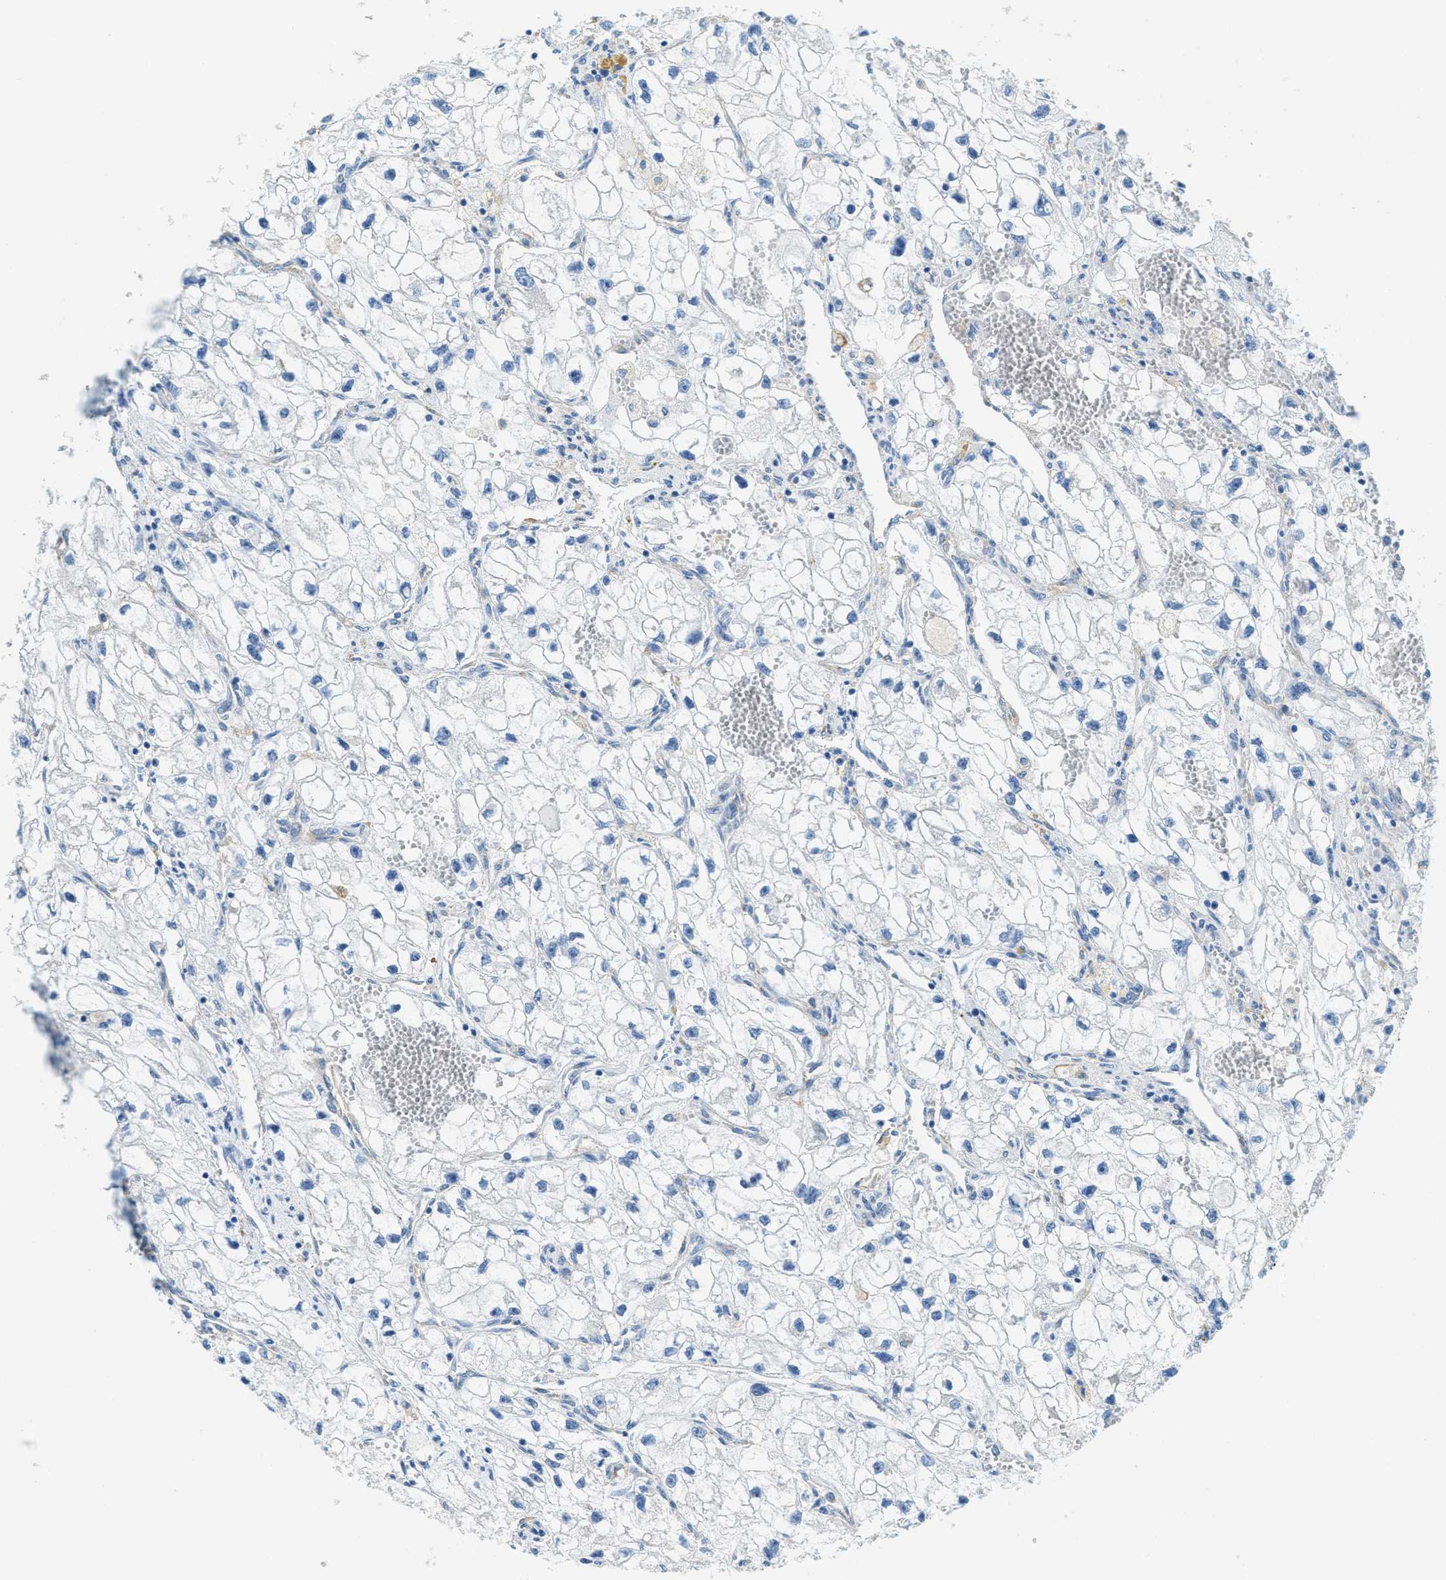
{"staining": {"intensity": "negative", "quantity": "none", "location": "none"}, "tissue": "renal cancer", "cell_type": "Tumor cells", "image_type": "cancer", "snomed": [{"axis": "morphology", "description": "Adenocarcinoma, NOS"}, {"axis": "topography", "description": "Kidney"}], "caption": "Immunohistochemistry histopathology image of human renal cancer (adenocarcinoma) stained for a protein (brown), which demonstrates no positivity in tumor cells.", "gene": "AP2B1", "patient": {"sex": "female", "age": 70}}